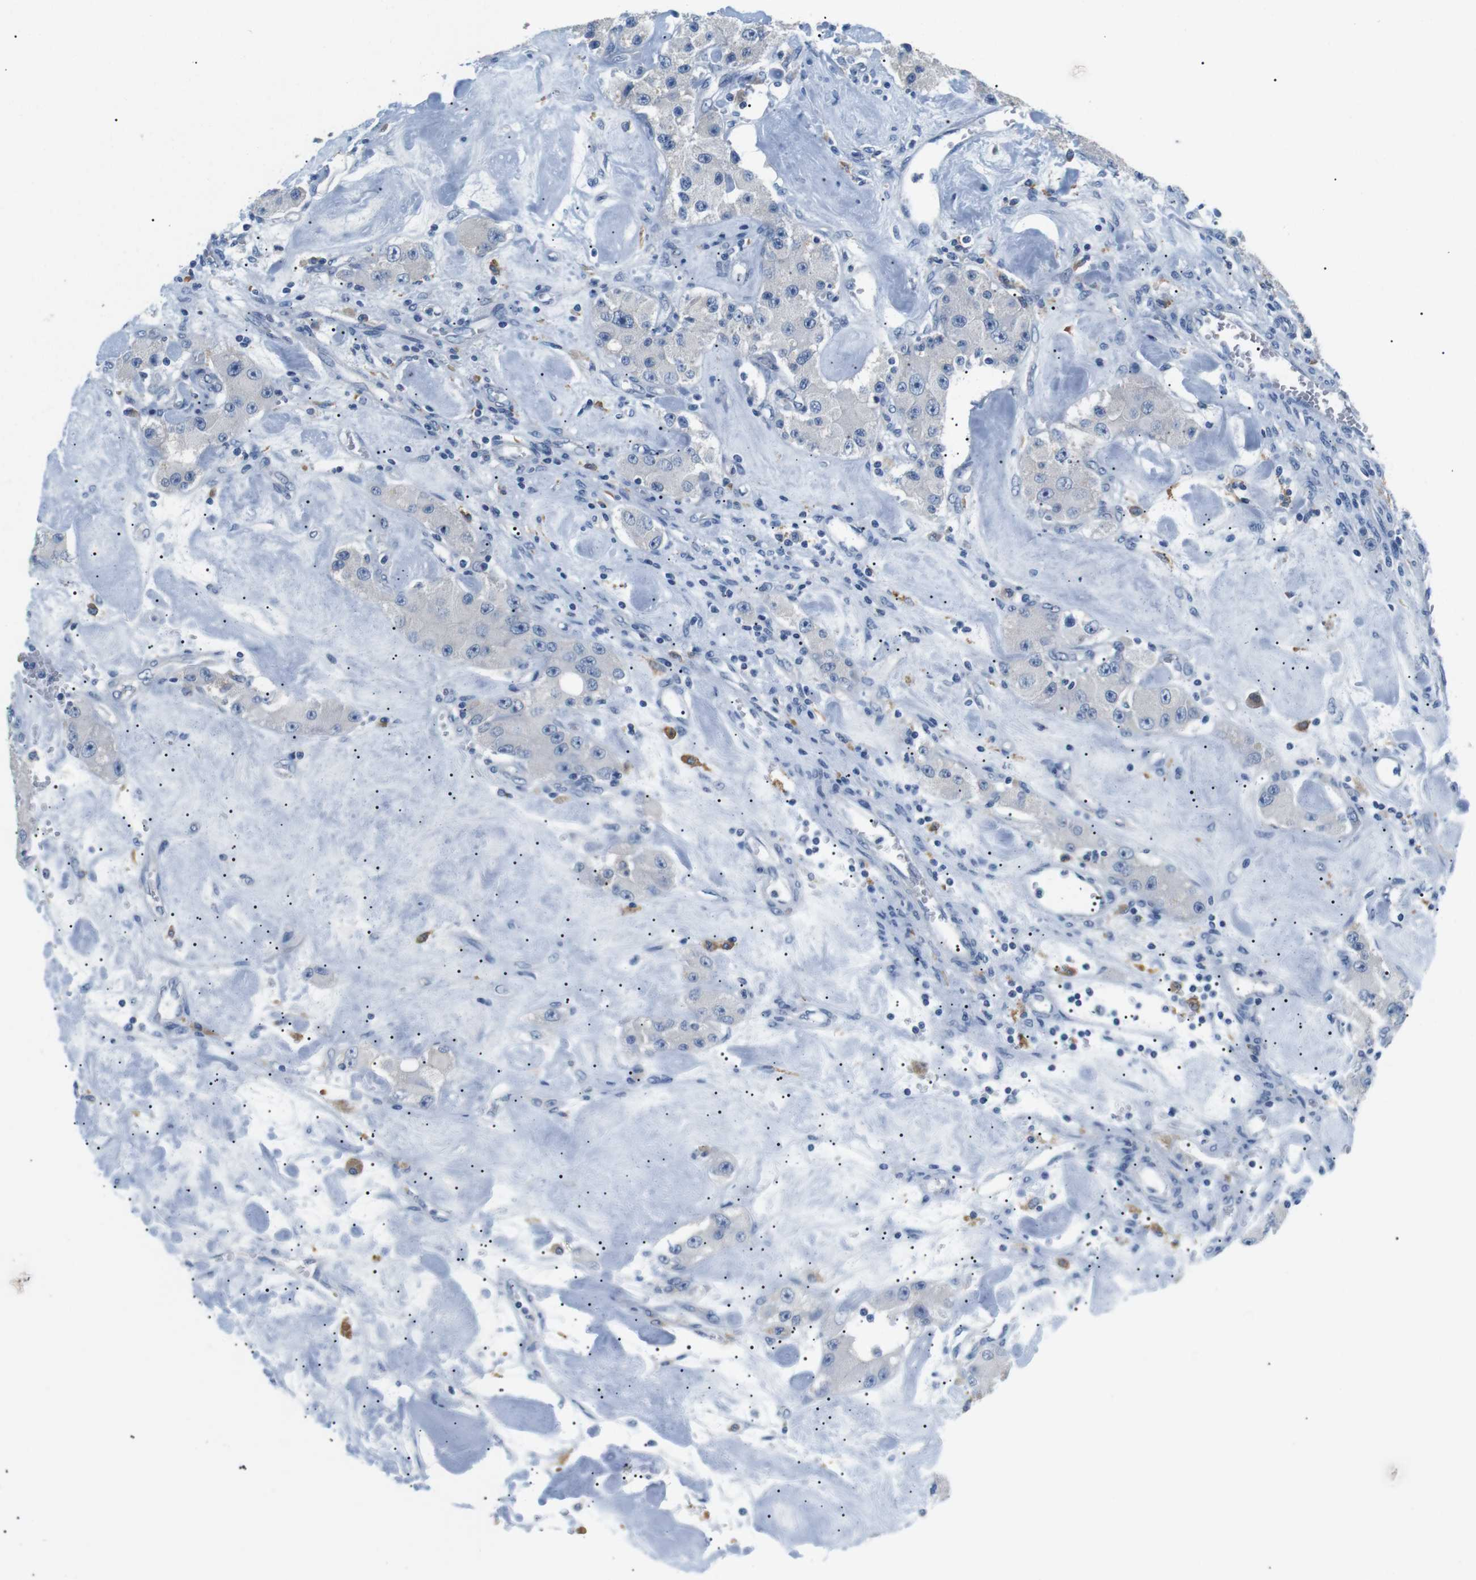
{"staining": {"intensity": "negative", "quantity": "none", "location": "none"}, "tissue": "carcinoid", "cell_type": "Tumor cells", "image_type": "cancer", "snomed": [{"axis": "morphology", "description": "Carcinoid, malignant, NOS"}, {"axis": "topography", "description": "Pancreas"}], "caption": "Carcinoid stained for a protein using IHC demonstrates no positivity tumor cells.", "gene": "FCGRT", "patient": {"sex": "male", "age": 41}}